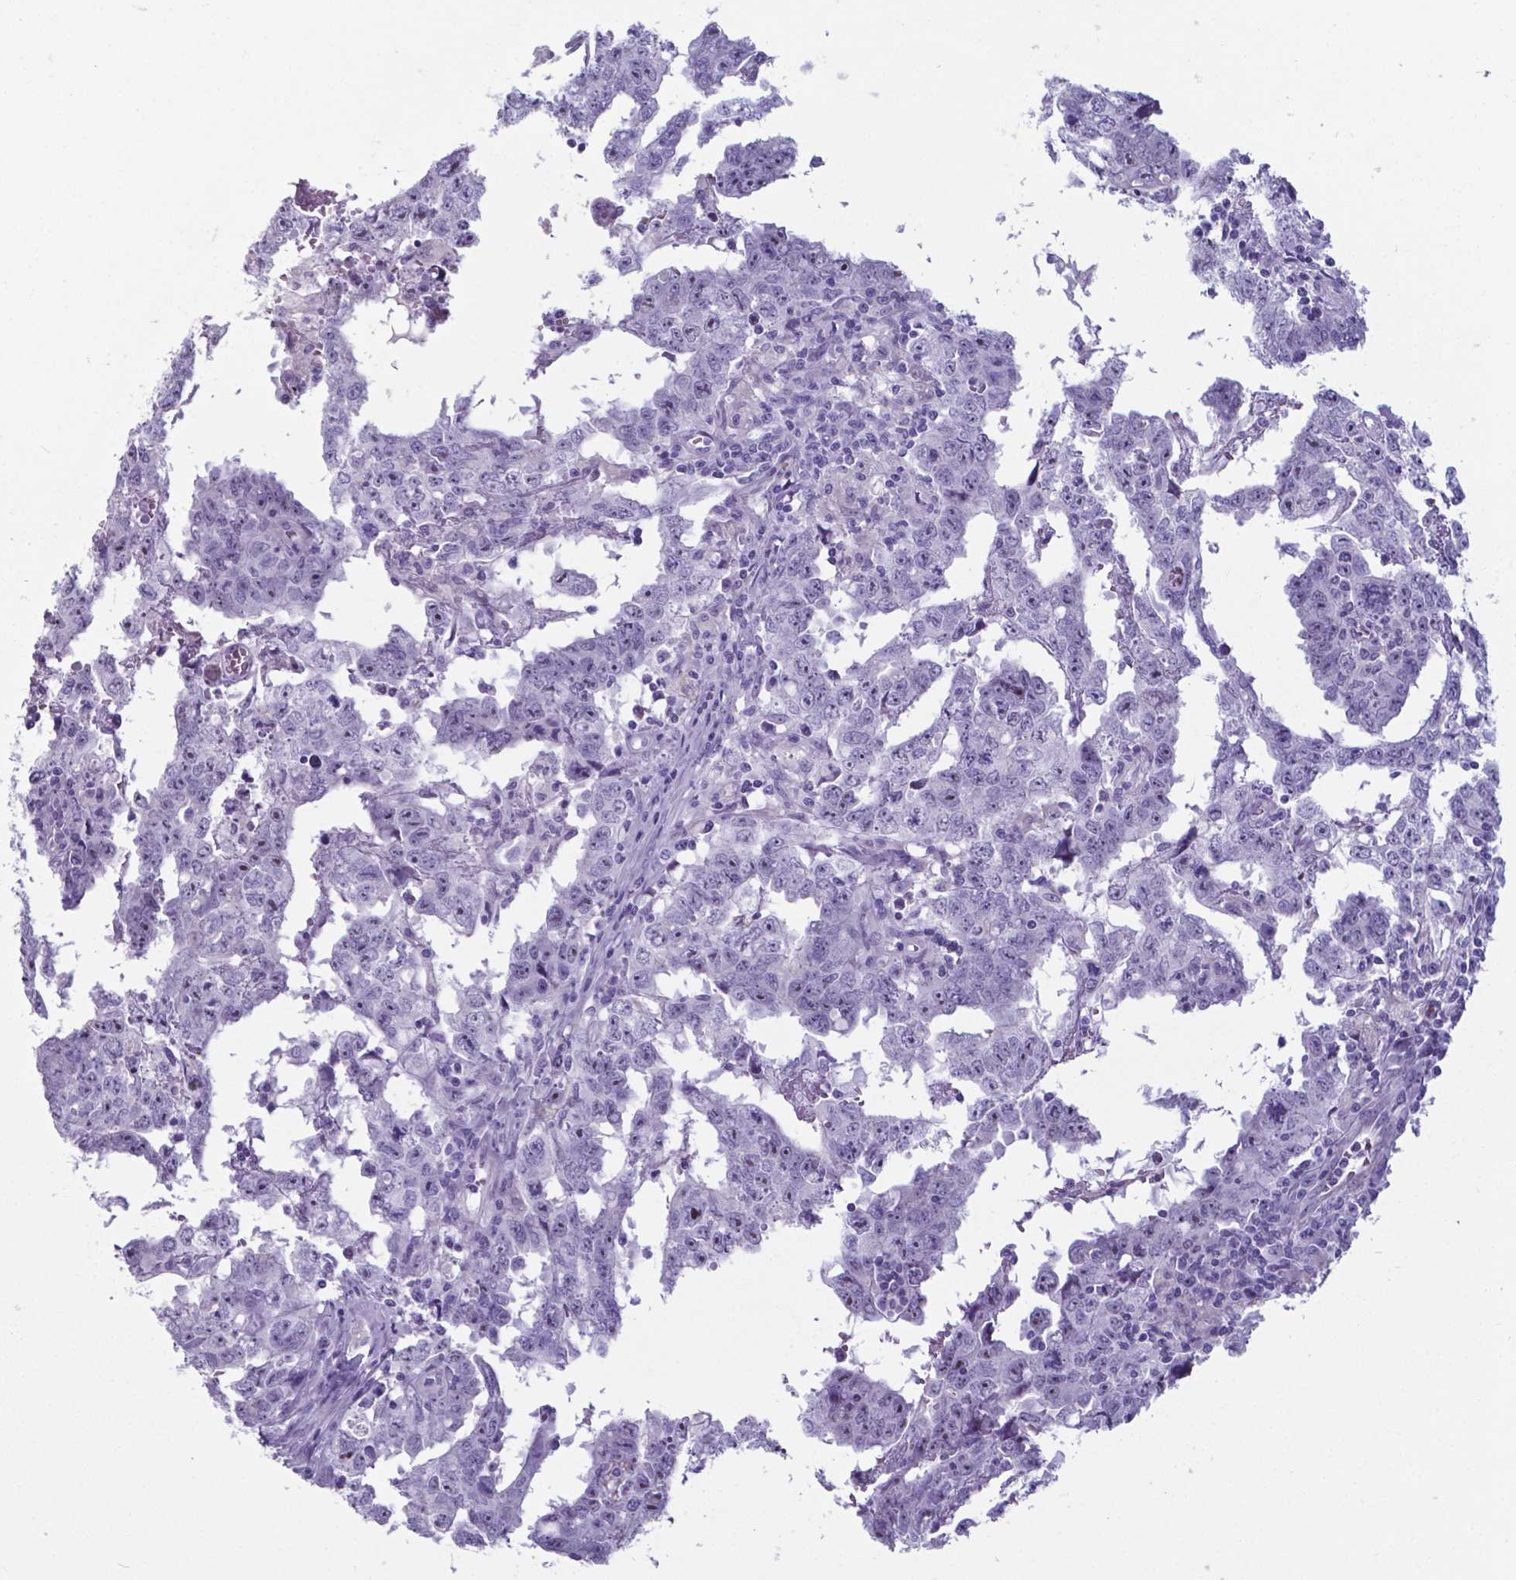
{"staining": {"intensity": "negative", "quantity": "none", "location": "none"}, "tissue": "testis cancer", "cell_type": "Tumor cells", "image_type": "cancer", "snomed": [{"axis": "morphology", "description": "Carcinoma, Embryonal, NOS"}, {"axis": "topography", "description": "Testis"}], "caption": "Human testis cancer stained for a protein using immunohistochemistry shows no expression in tumor cells.", "gene": "AP5B1", "patient": {"sex": "male", "age": 22}}